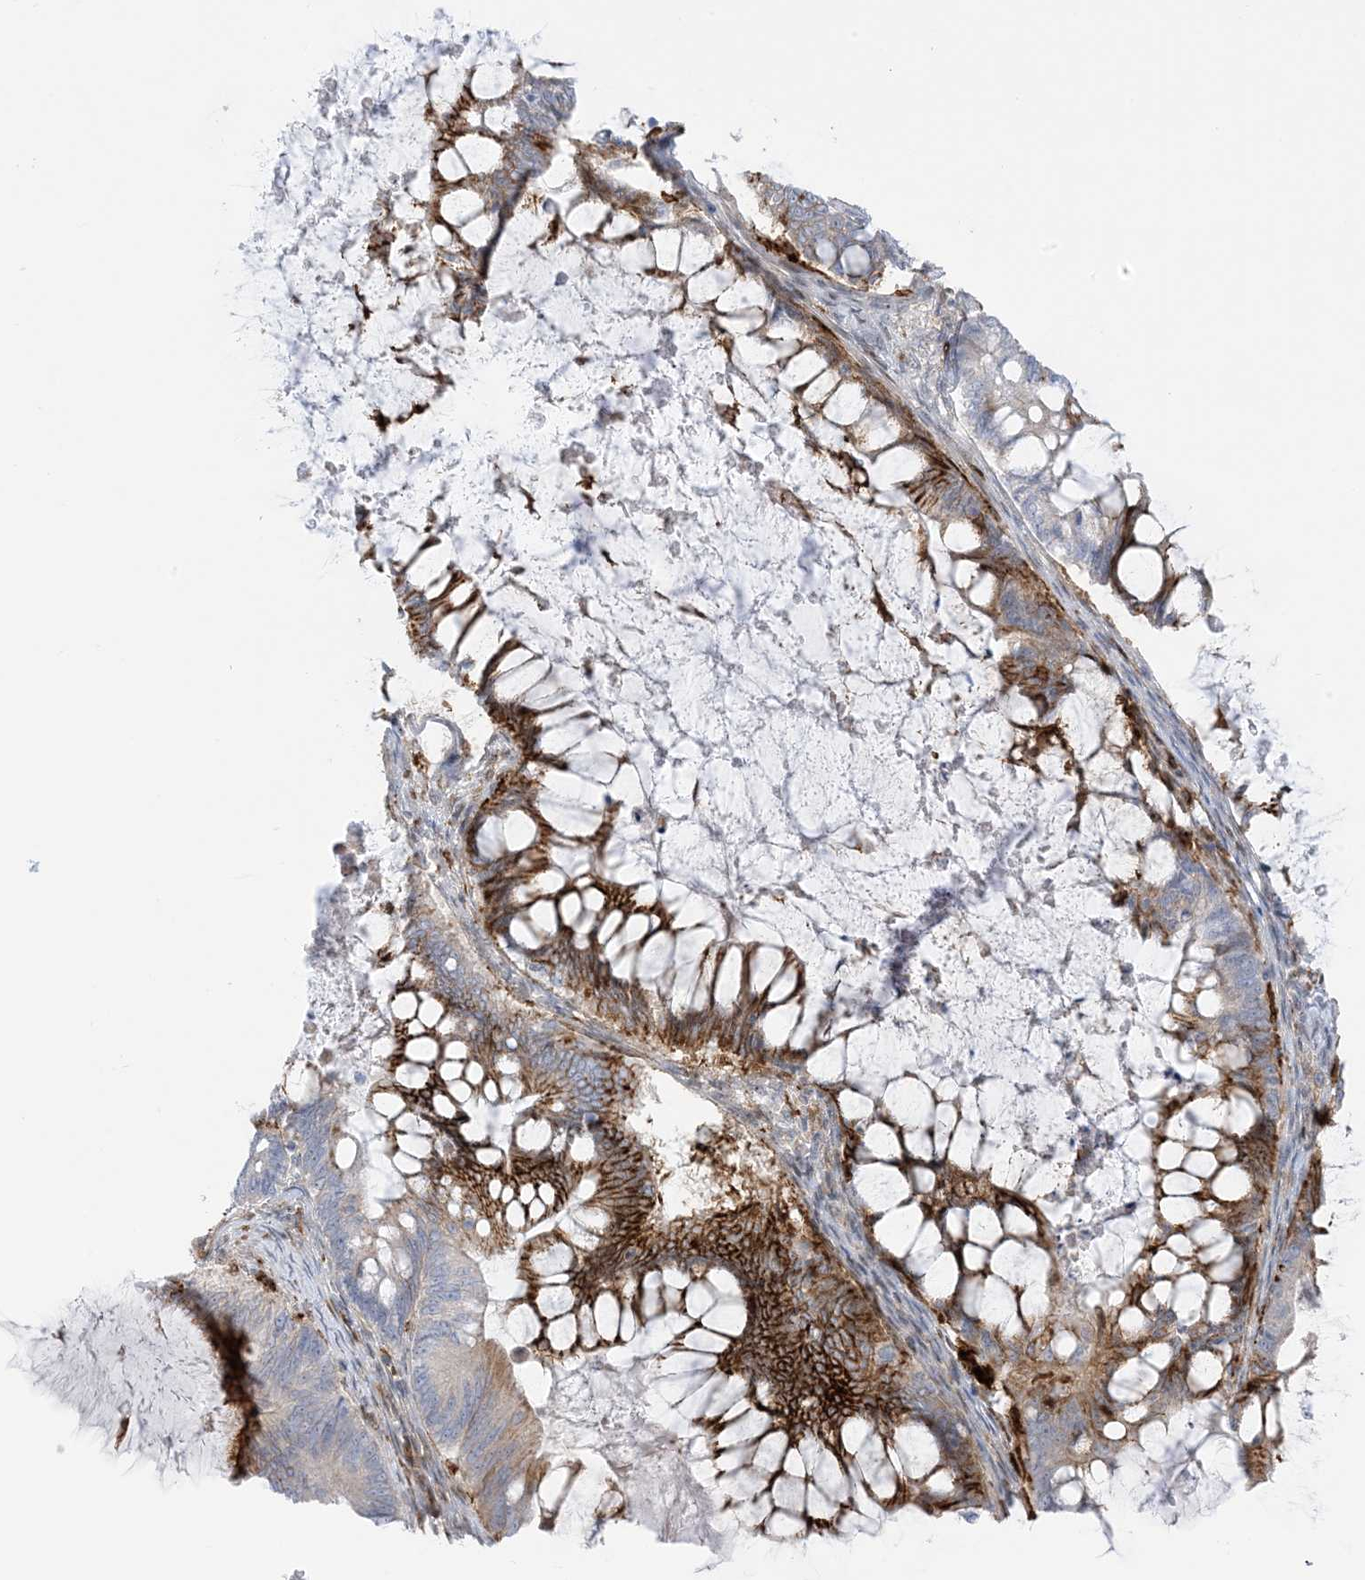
{"staining": {"intensity": "strong", "quantity": "25%-75%", "location": "cytoplasmic/membranous"}, "tissue": "ovarian cancer", "cell_type": "Tumor cells", "image_type": "cancer", "snomed": [{"axis": "morphology", "description": "Cystadenocarcinoma, mucinous, NOS"}, {"axis": "topography", "description": "Ovary"}], "caption": "Ovarian cancer (mucinous cystadenocarcinoma) tissue exhibits strong cytoplasmic/membranous staining in approximately 25%-75% of tumor cells, visualized by immunohistochemistry.", "gene": "ICMT", "patient": {"sex": "female", "age": 61}}